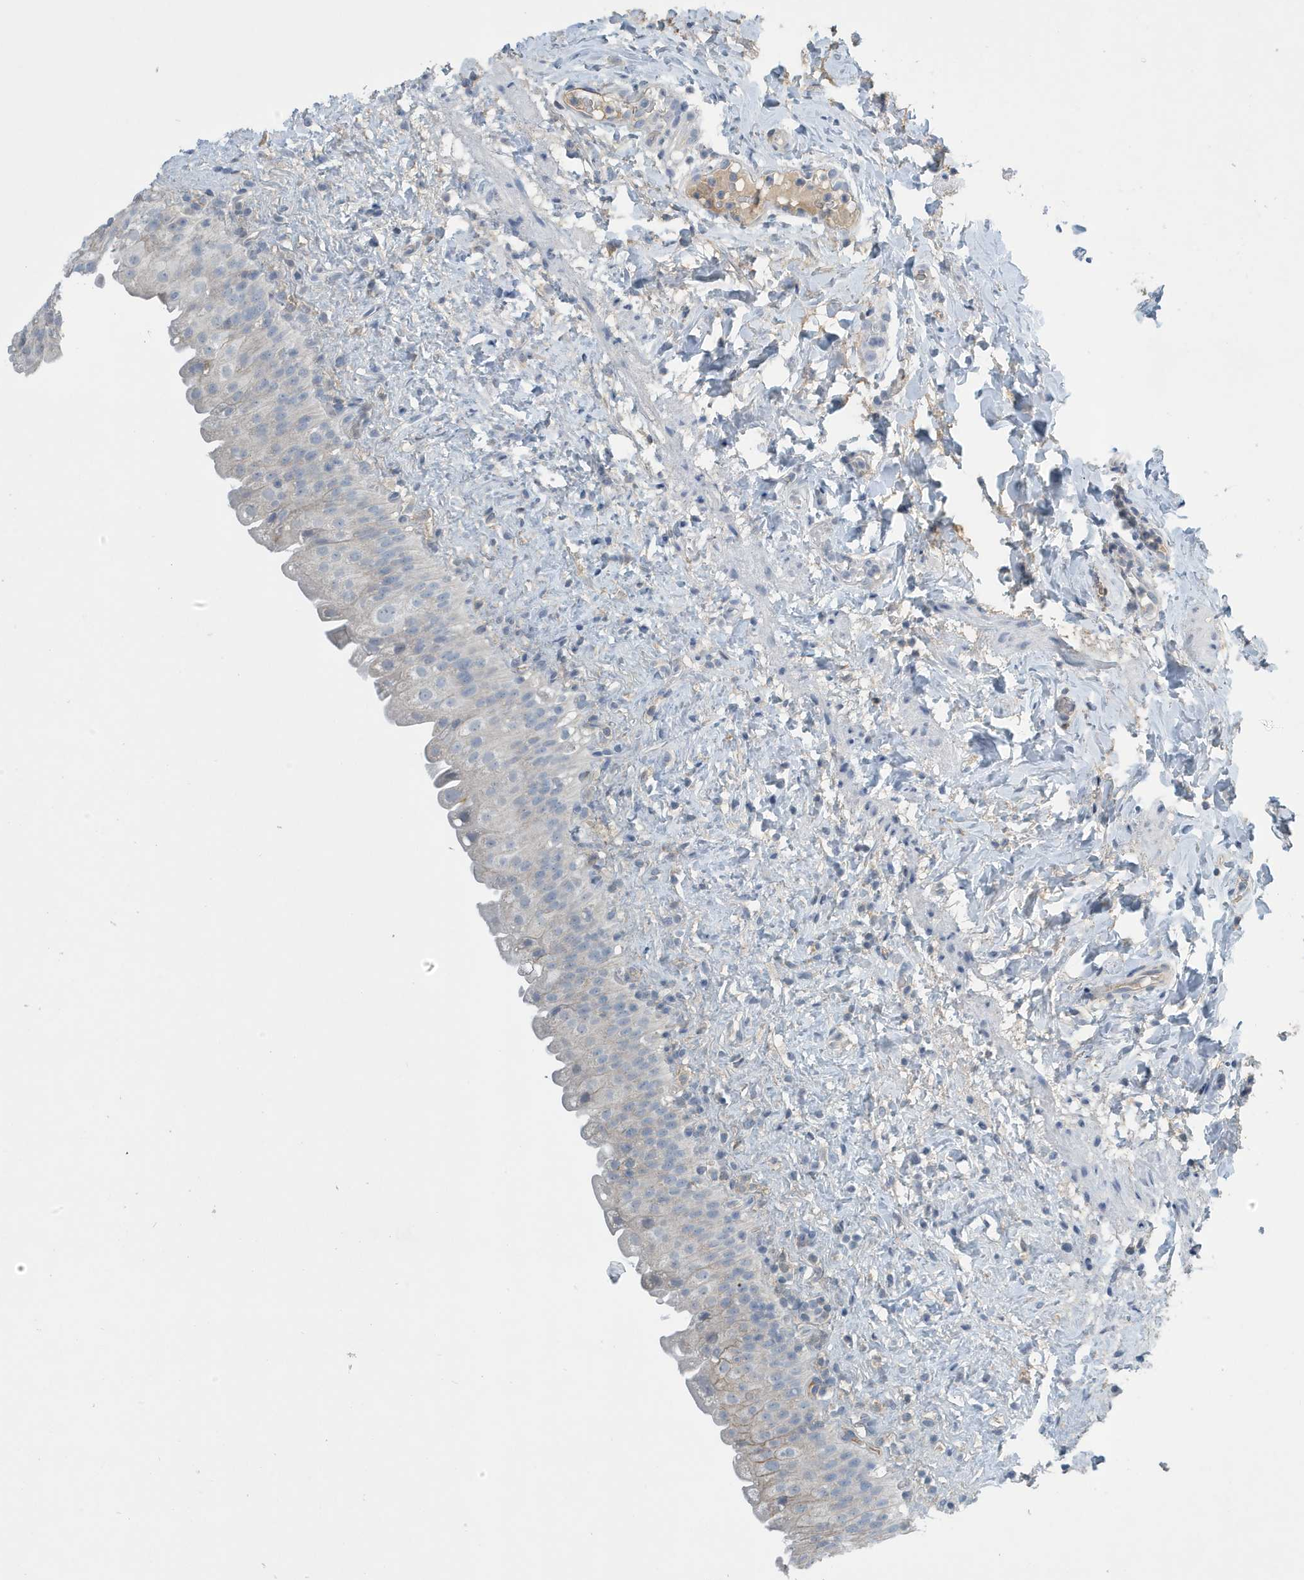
{"staining": {"intensity": "weak", "quantity": "<25%", "location": "cytoplasmic/membranous"}, "tissue": "urinary bladder", "cell_type": "Urothelial cells", "image_type": "normal", "snomed": [{"axis": "morphology", "description": "Normal tissue, NOS"}, {"axis": "topography", "description": "Urinary bladder"}], "caption": "Urothelial cells are negative for brown protein staining in unremarkable urinary bladder. Nuclei are stained in blue.", "gene": "UGT2B4", "patient": {"sex": "female", "age": 27}}